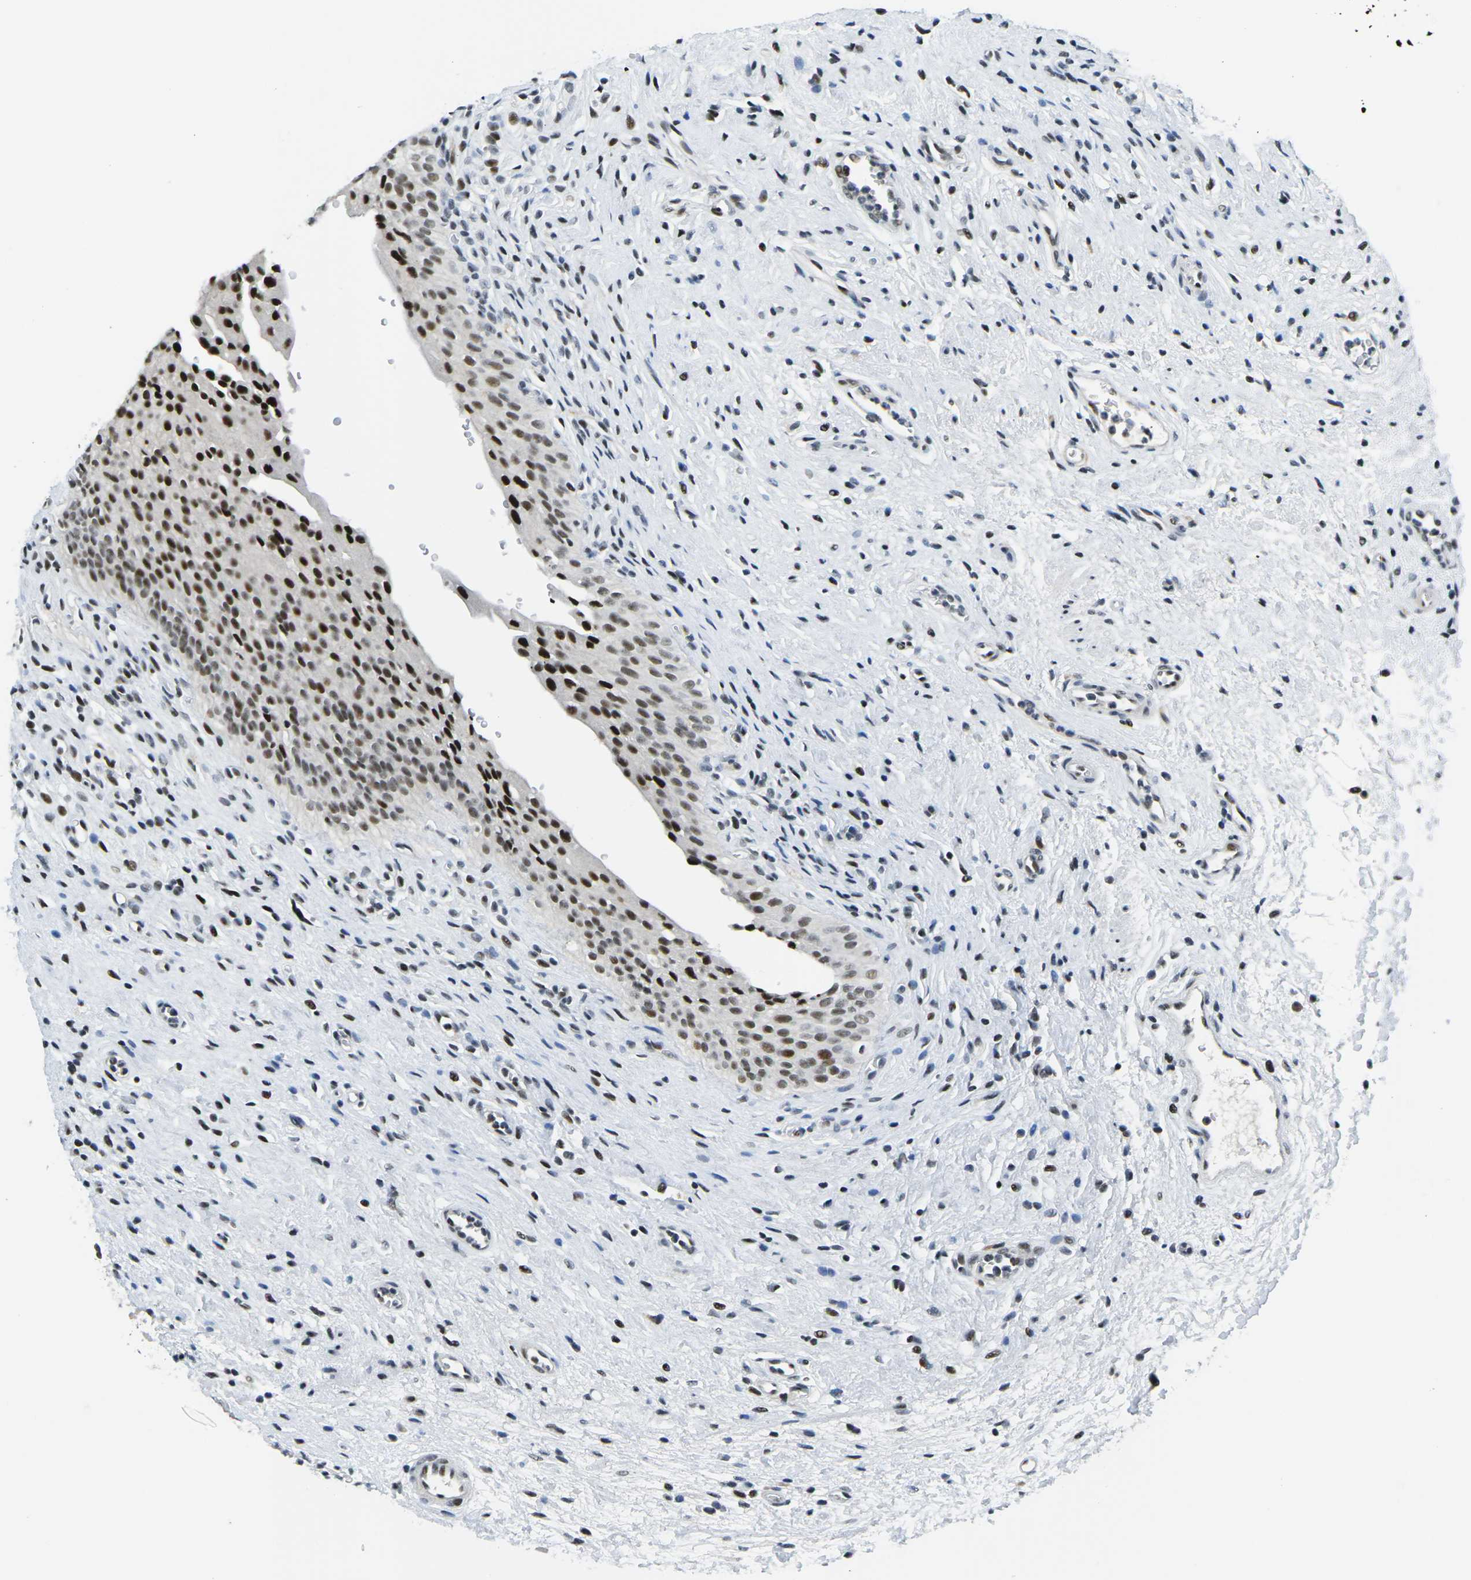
{"staining": {"intensity": "strong", "quantity": "25%-75%", "location": "nuclear"}, "tissue": "urinary bladder", "cell_type": "Urothelial cells", "image_type": "normal", "snomed": [{"axis": "morphology", "description": "Normal tissue, NOS"}, {"axis": "morphology", "description": "Urothelial carcinoma, High grade"}, {"axis": "topography", "description": "Urinary bladder"}], "caption": "Strong nuclear positivity for a protein is appreciated in approximately 25%-75% of urothelial cells of unremarkable urinary bladder using IHC.", "gene": "PRPF8", "patient": {"sex": "male", "age": 46}}